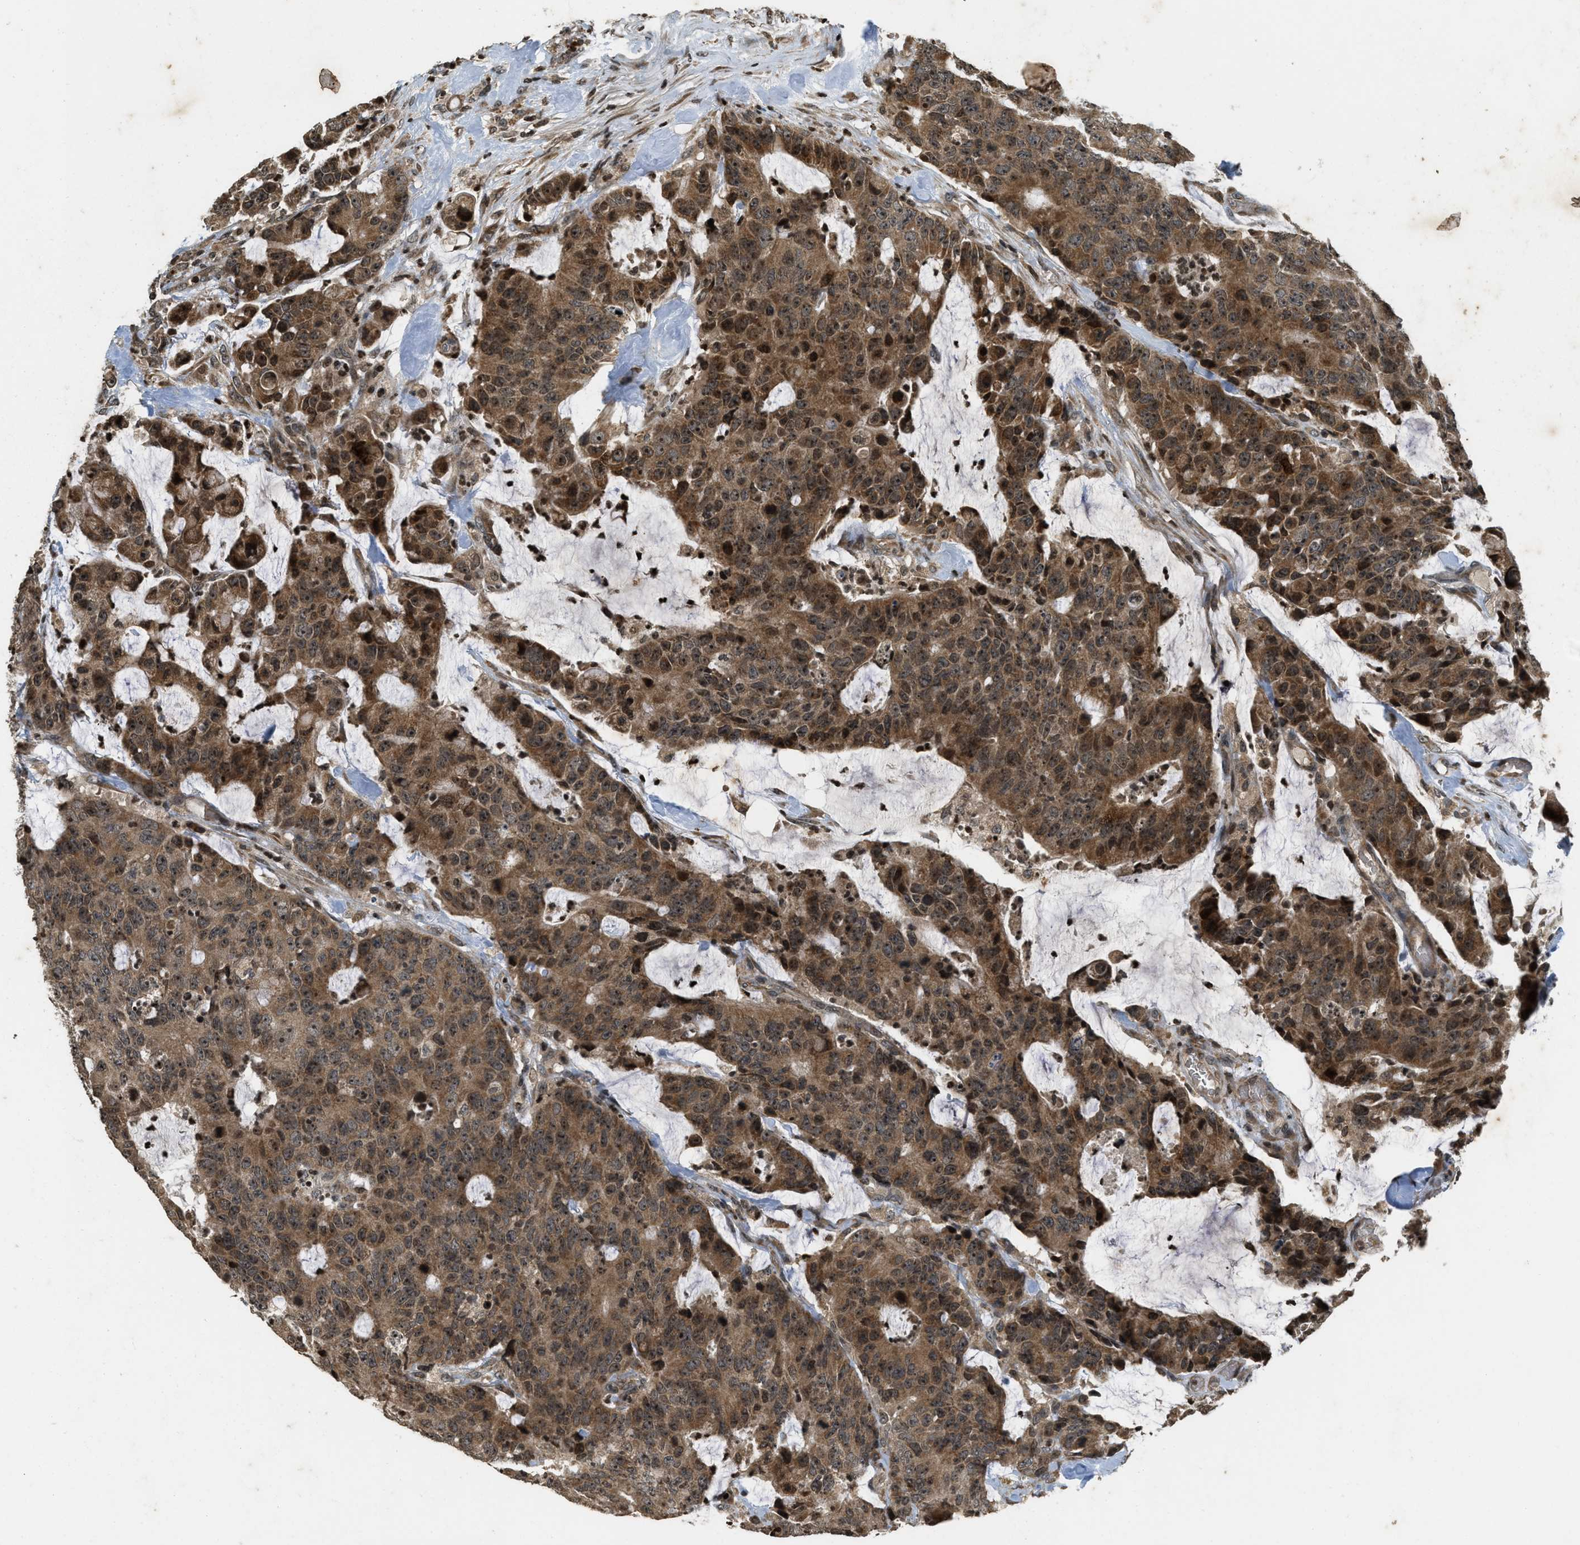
{"staining": {"intensity": "moderate", "quantity": ">75%", "location": "cytoplasmic/membranous,nuclear"}, "tissue": "colorectal cancer", "cell_type": "Tumor cells", "image_type": "cancer", "snomed": [{"axis": "morphology", "description": "Adenocarcinoma, NOS"}, {"axis": "topography", "description": "Colon"}], "caption": "Immunohistochemistry (IHC) of human colorectal cancer (adenocarcinoma) reveals medium levels of moderate cytoplasmic/membranous and nuclear positivity in about >75% of tumor cells. Ihc stains the protein in brown and the nuclei are stained blue.", "gene": "SIAH1", "patient": {"sex": "female", "age": 86}}